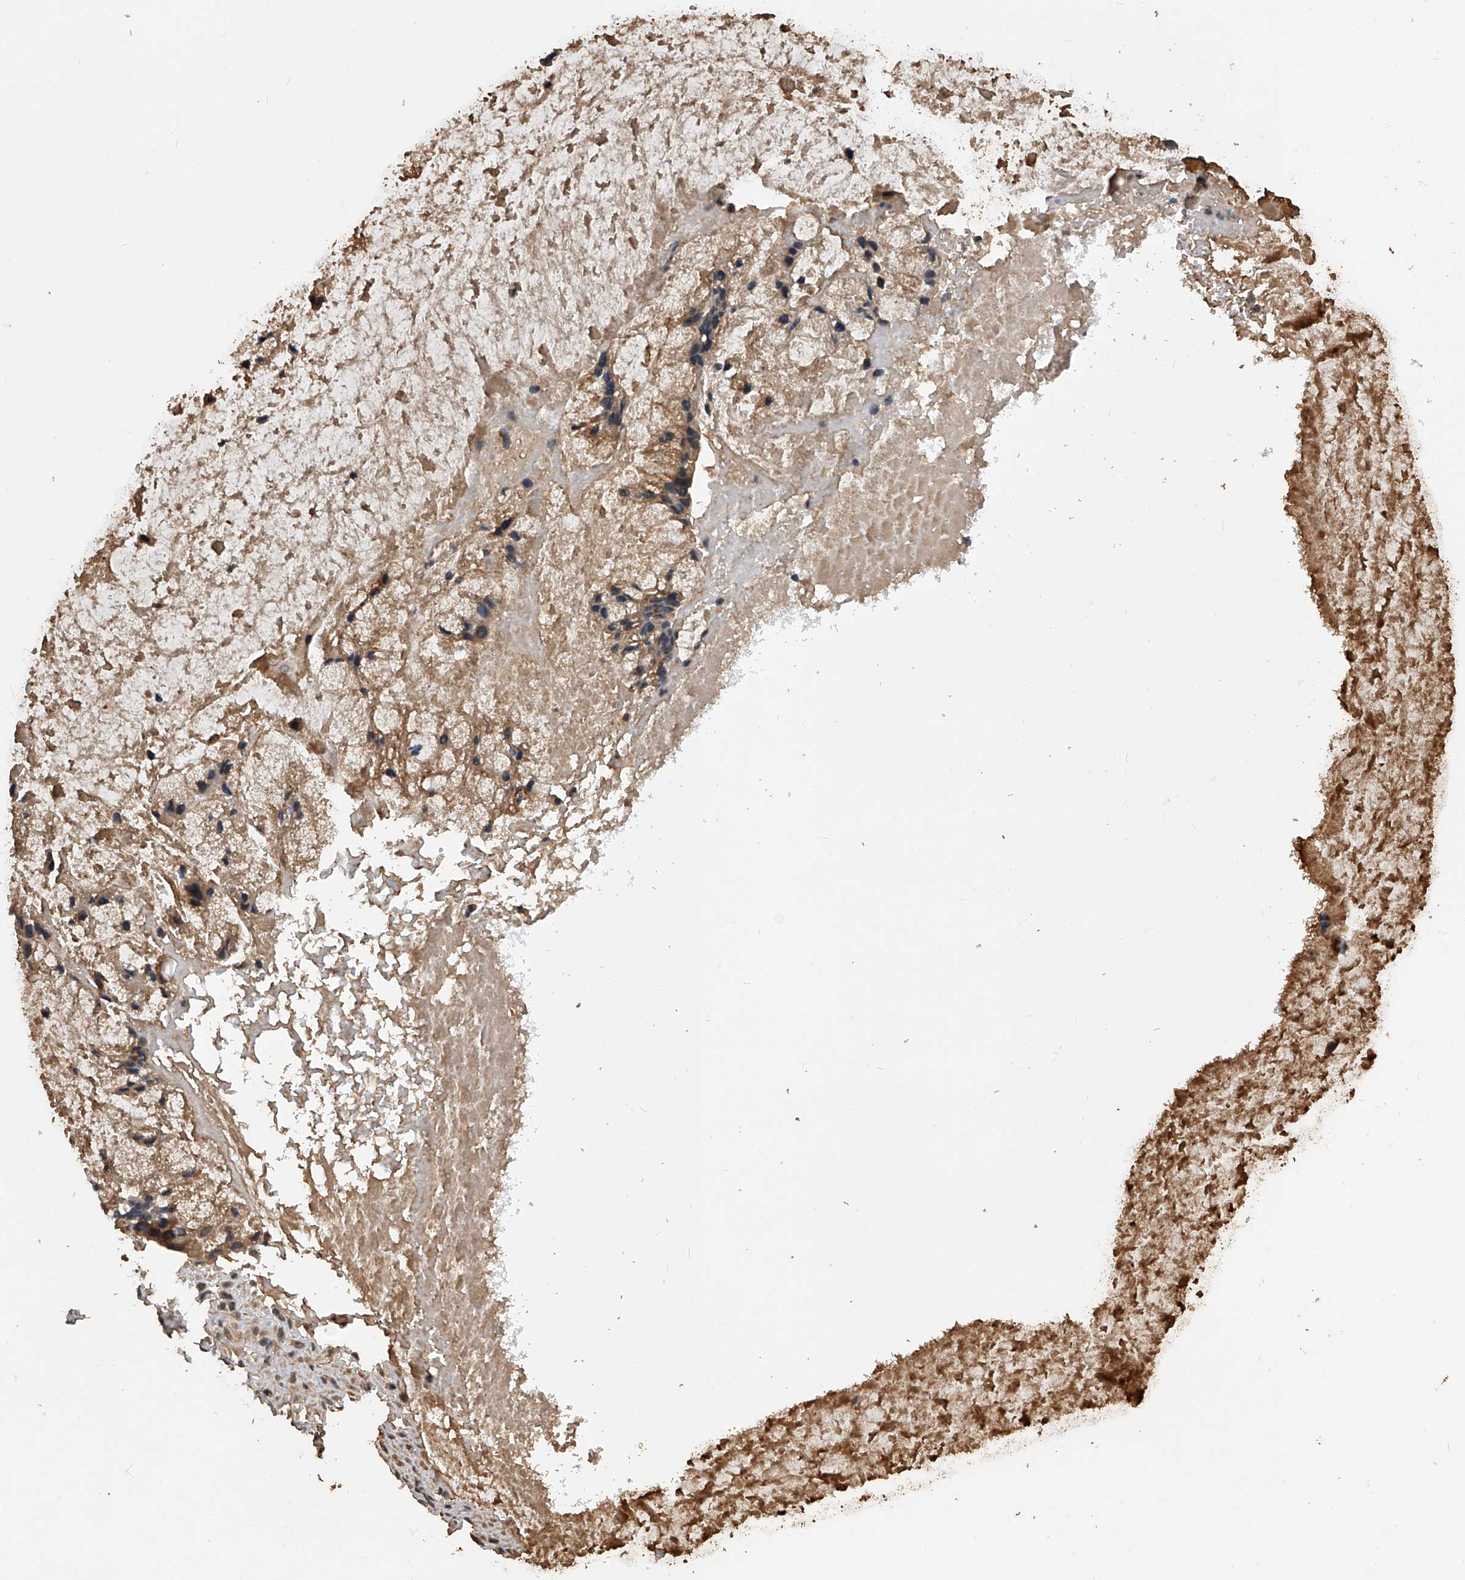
{"staining": {"intensity": "moderate", "quantity": ">75%", "location": "cytoplasmic/membranous"}, "tissue": "ovarian cancer", "cell_type": "Tumor cells", "image_type": "cancer", "snomed": [{"axis": "morphology", "description": "Cystadenocarcinoma, mucinous, NOS"}, {"axis": "topography", "description": "Ovary"}], "caption": "Immunohistochemical staining of ovarian mucinous cystadenocarcinoma demonstrates moderate cytoplasmic/membranous protein positivity in about >75% of tumor cells. The staining was performed using DAB (3,3'-diaminobenzidine), with brown indicating positive protein expression. Nuclei are stained blue with hematoxylin.", "gene": "ZNF25", "patient": {"sex": "female", "age": 37}}